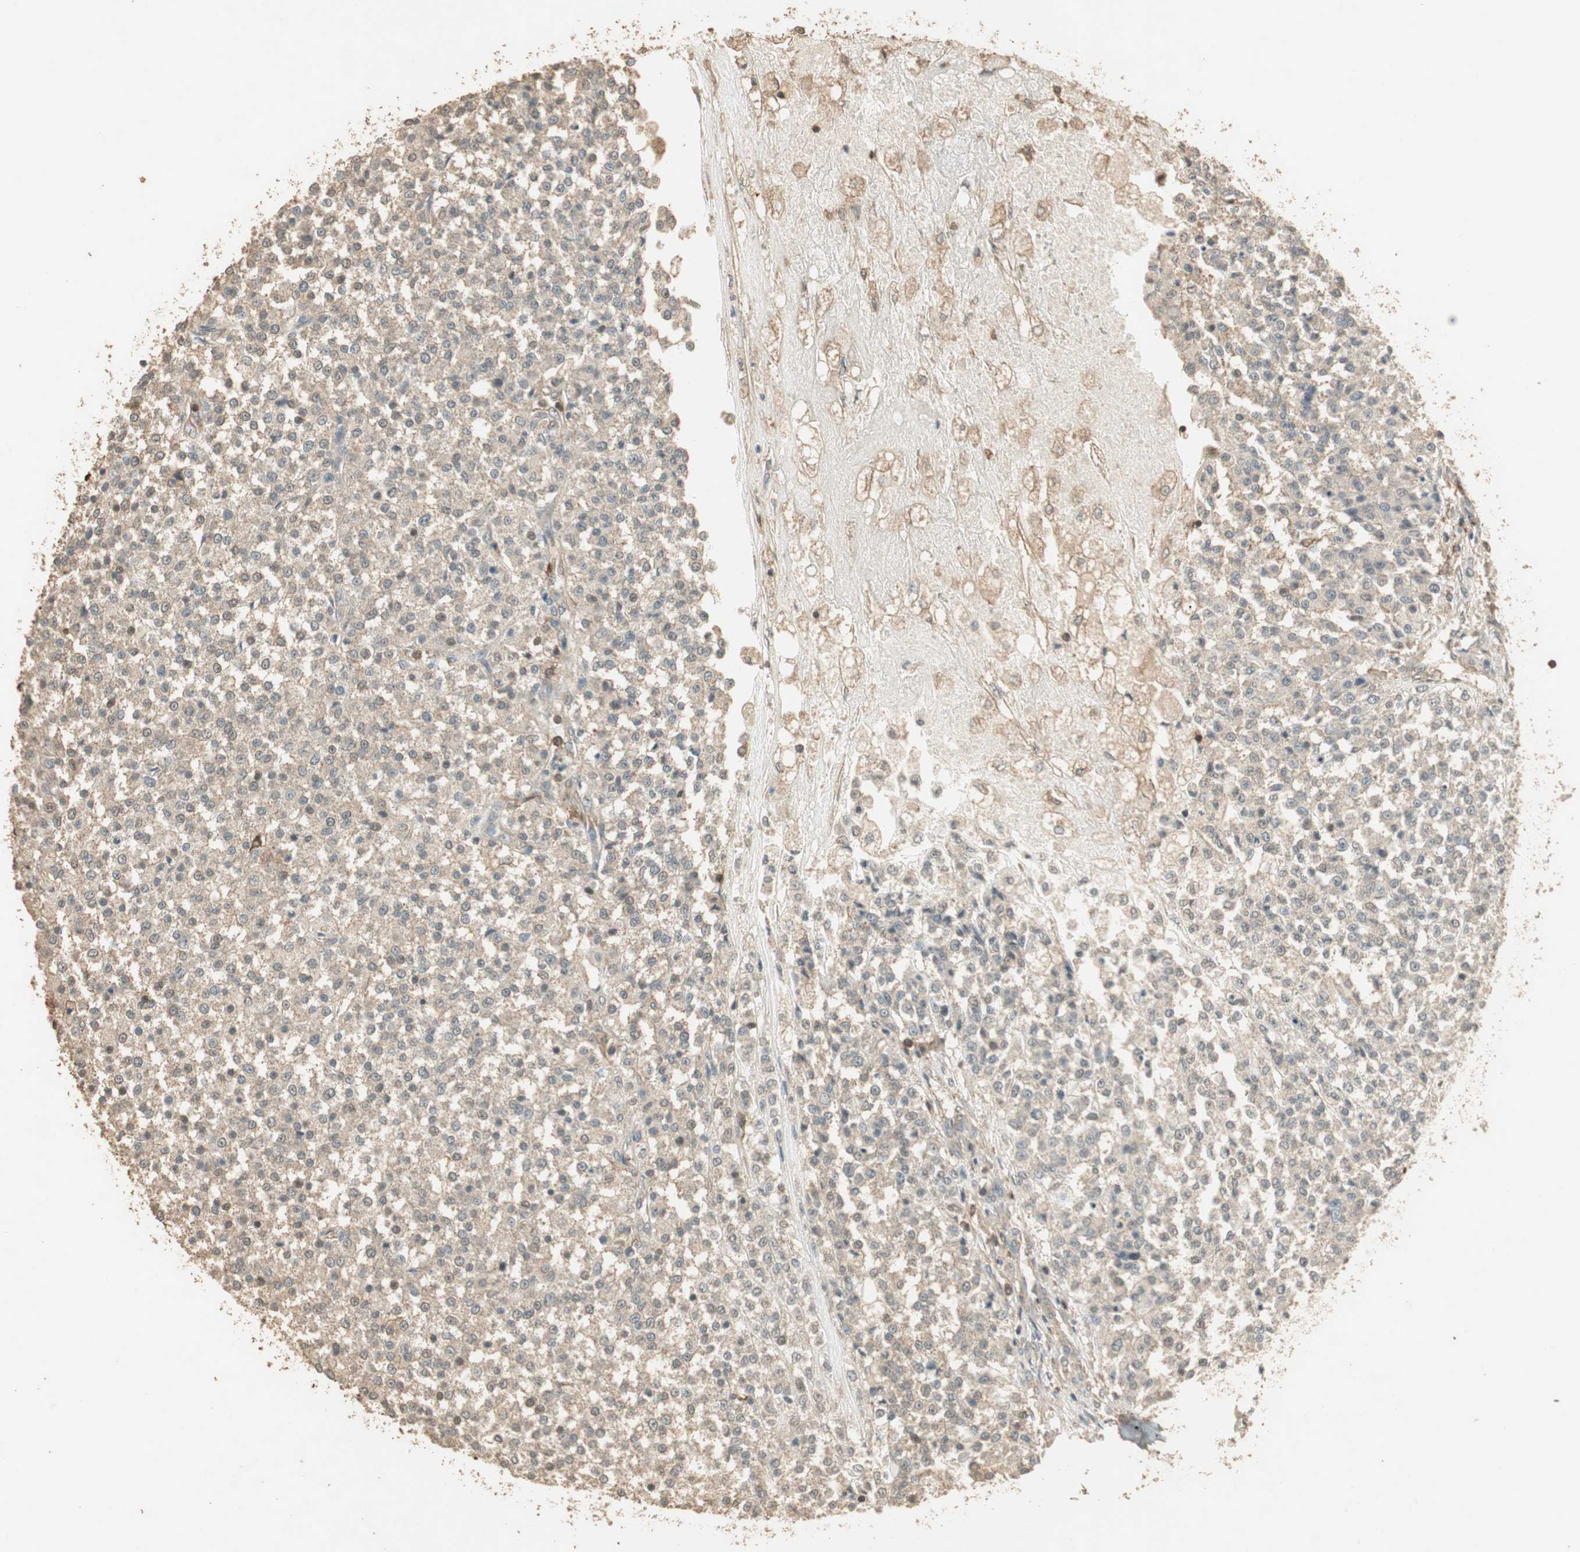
{"staining": {"intensity": "weak", "quantity": "<25%", "location": "cytoplasmic/membranous"}, "tissue": "testis cancer", "cell_type": "Tumor cells", "image_type": "cancer", "snomed": [{"axis": "morphology", "description": "Seminoma, NOS"}, {"axis": "topography", "description": "Testis"}], "caption": "IHC image of neoplastic tissue: human testis cancer stained with DAB exhibits no significant protein expression in tumor cells. The staining is performed using DAB brown chromogen with nuclei counter-stained in using hematoxylin.", "gene": "USP2", "patient": {"sex": "male", "age": 59}}